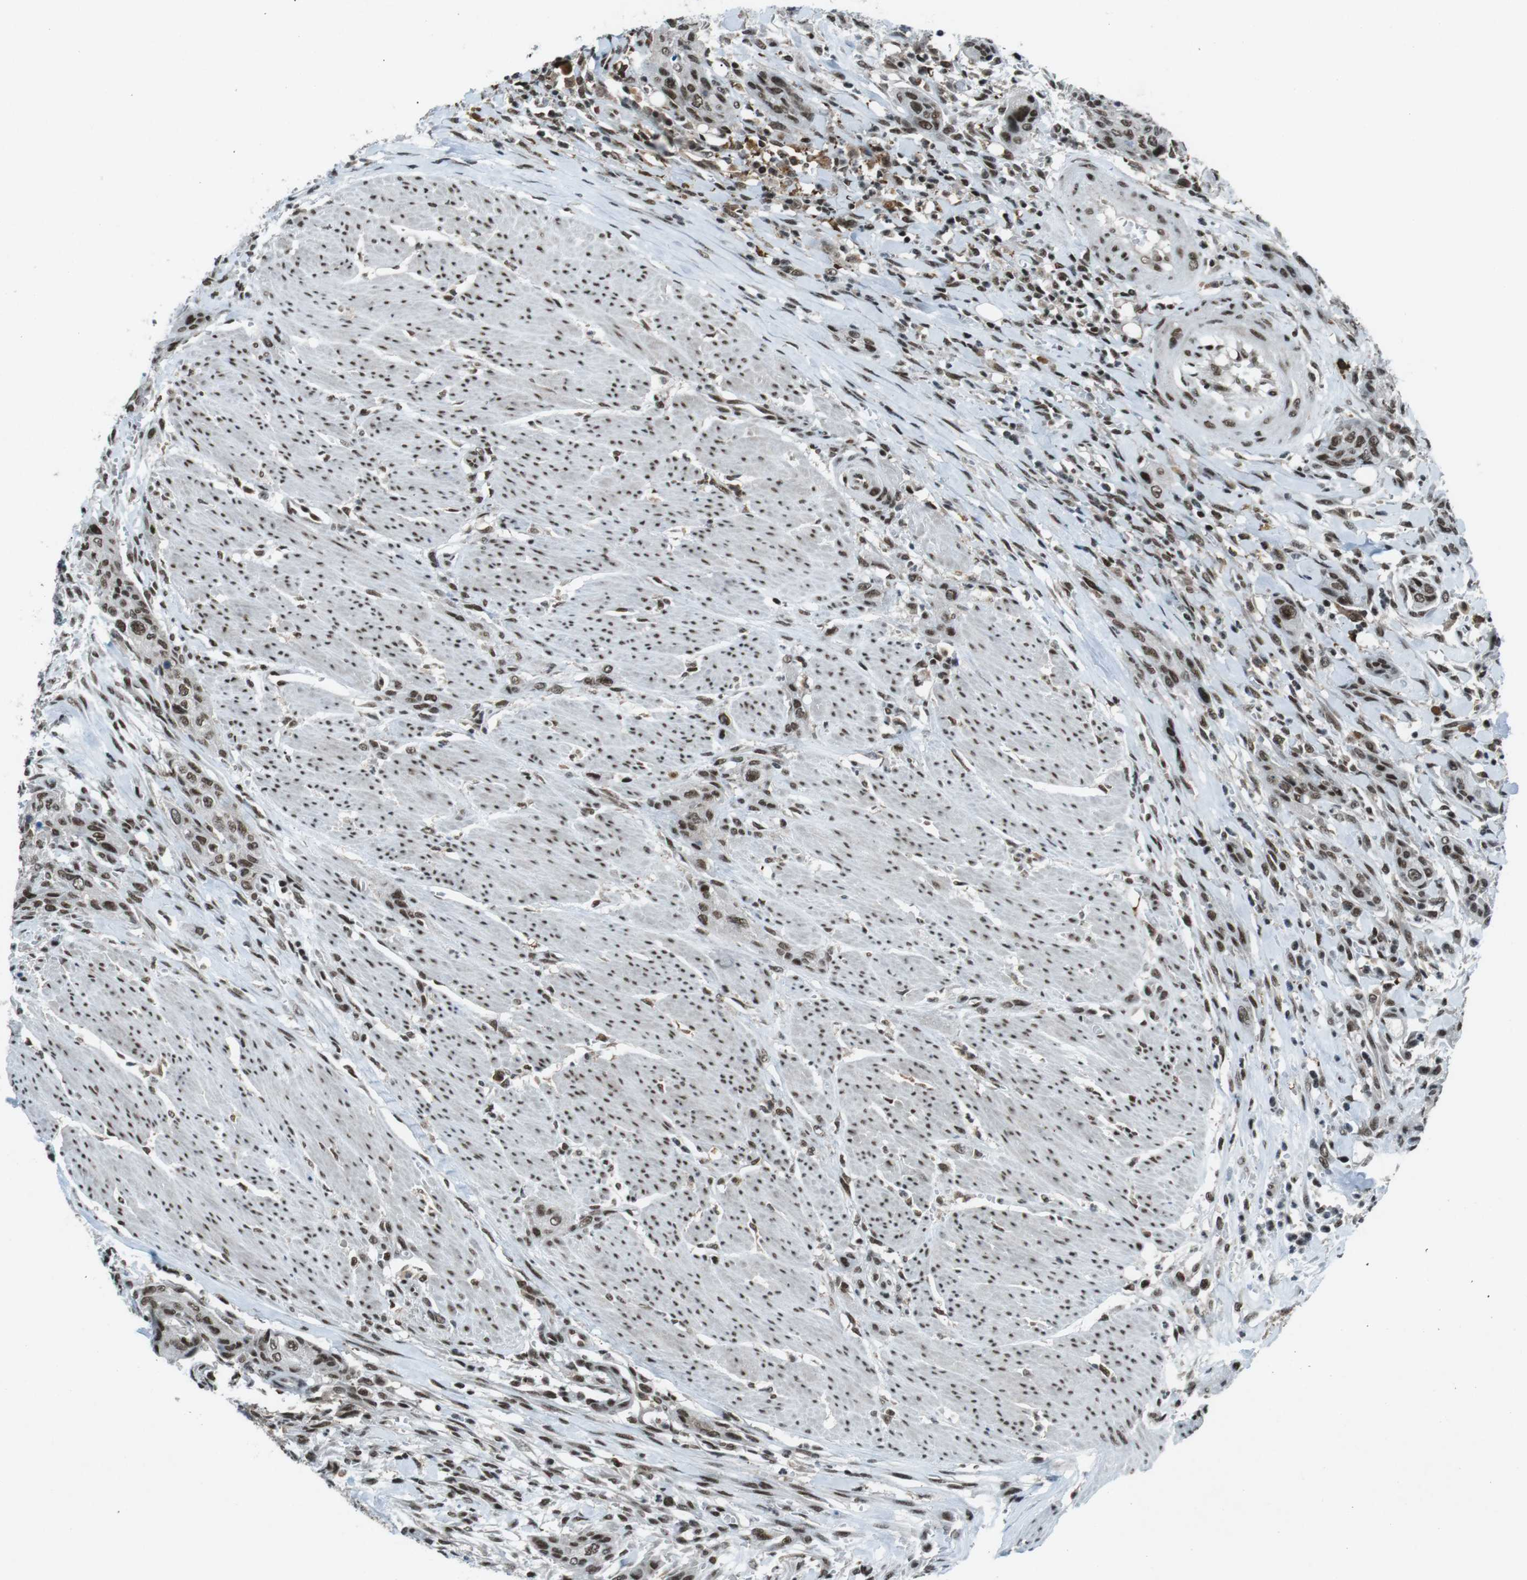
{"staining": {"intensity": "strong", "quantity": ">75%", "location": "nuclear"}, "tissue": "urothelial cancer", "cell_type": "Tumor cells", "image_type": "cancer", "snomed": [{"axis": "morphology", "description": "Urothelial carcinoma, High grade"}, {"axis": "topography", "description": "Urinary bladder"}], "caption": "Immunohistochemistry of high-grade urothelial carcinoma exhibits high levels of strong nuclear staining in about >75% of tumor cells.", "gene": "TAF1", "patient": {"sex": "male", "age": 35}}